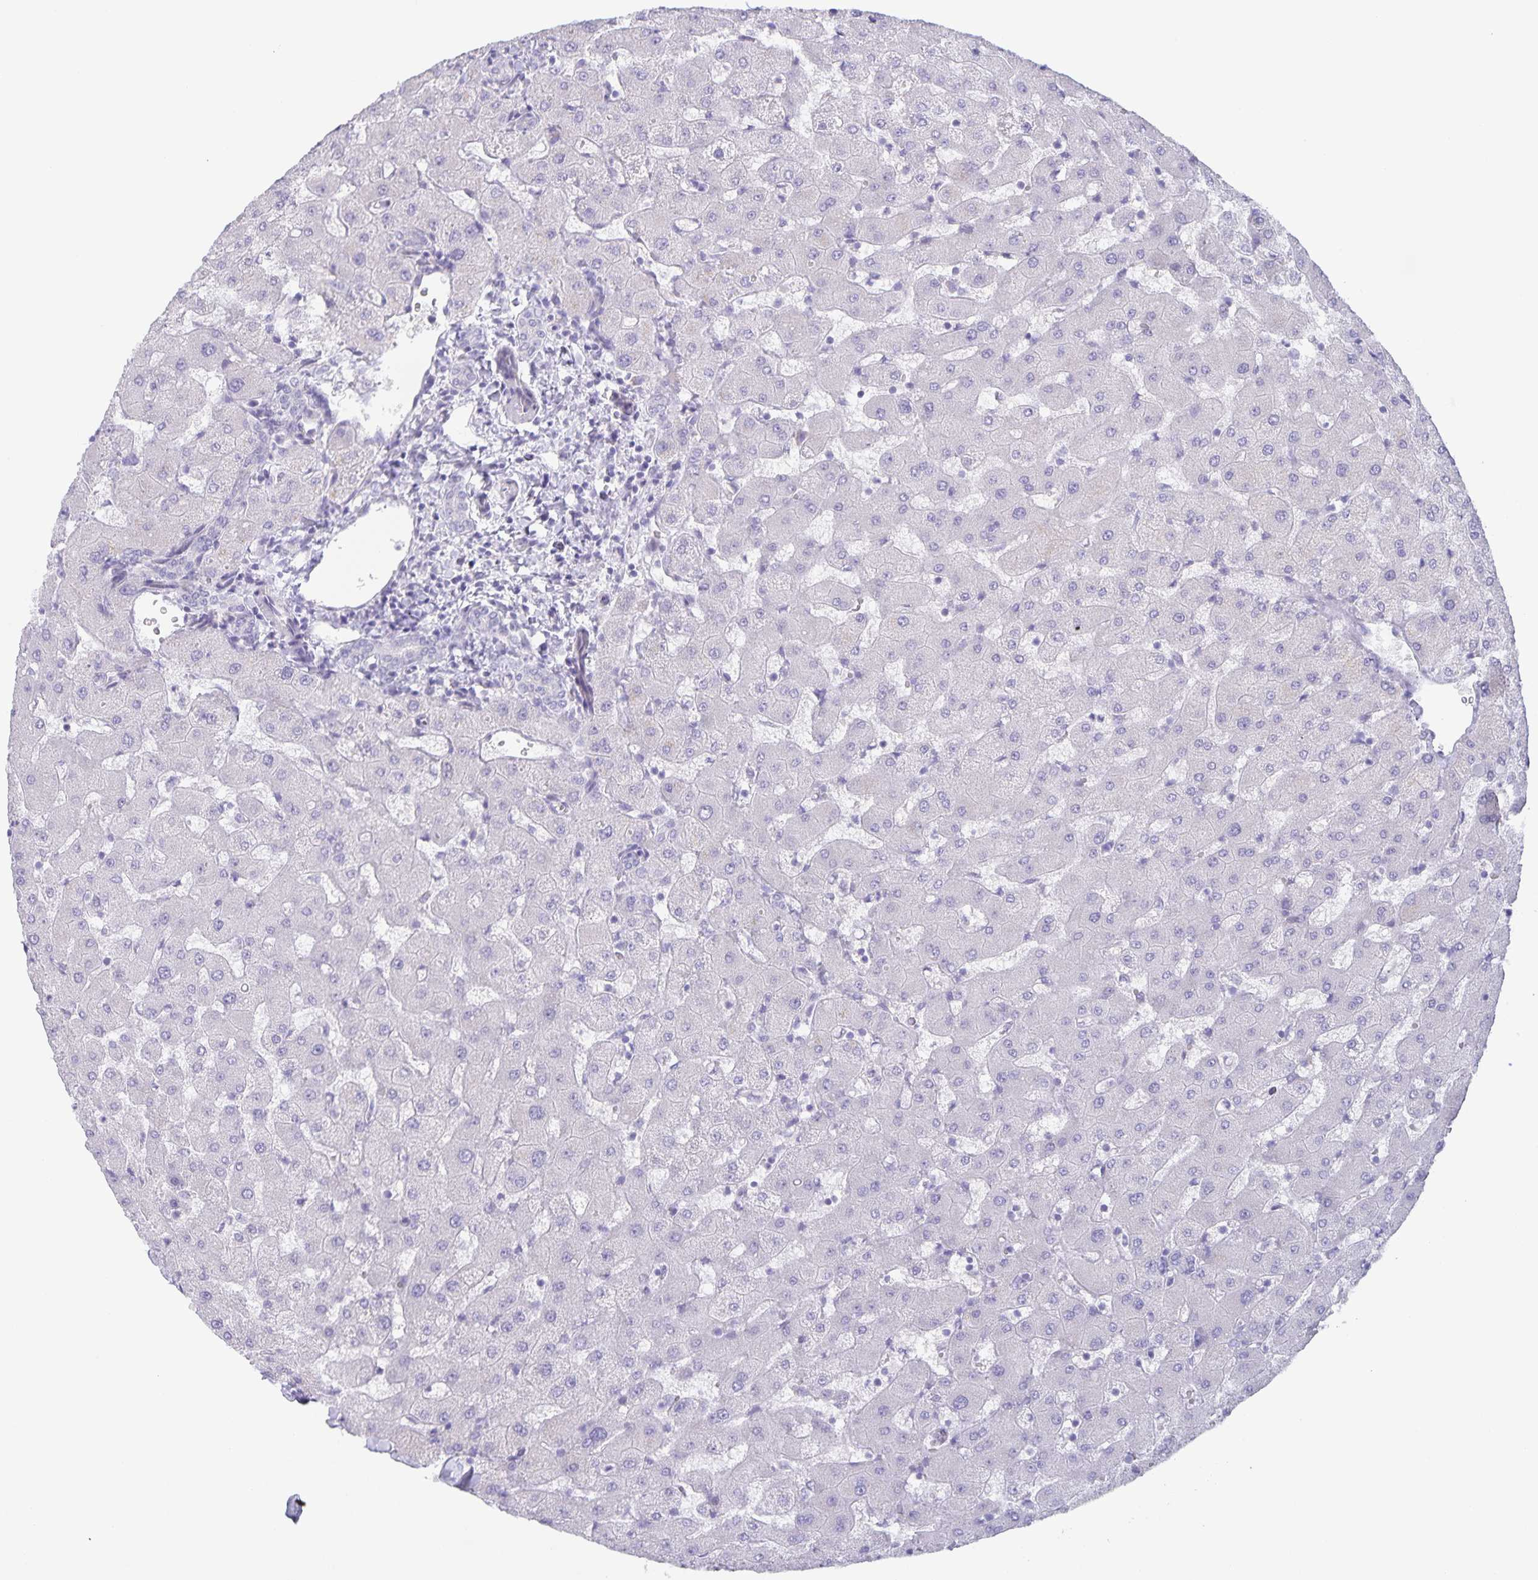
{"staining": {"intensity": "negative", "quantity": "none", "location": "none"}, "tissue": "liver", "cell_type": "Cholangiocytes", "image_type": "normal", "snomed": [{"axis": "morphology", "description": "Normal tissue, NOS"}, {"axis": "topography", "description": "Liver"}], "caption": "IHC histopathology image of unremarkable human liver stained for a protein (brown), which demonstrates no positivity in cholangiocytes. (Stains: DAB (3,3'-diaminobenzidine) immunohistochemistry (IHC) with hematoxylin counter stain, Microscopy: brightfield microscopy at high magnification).", "gene": "AQP4", "patient": {"sex": "female", "age": 63}}